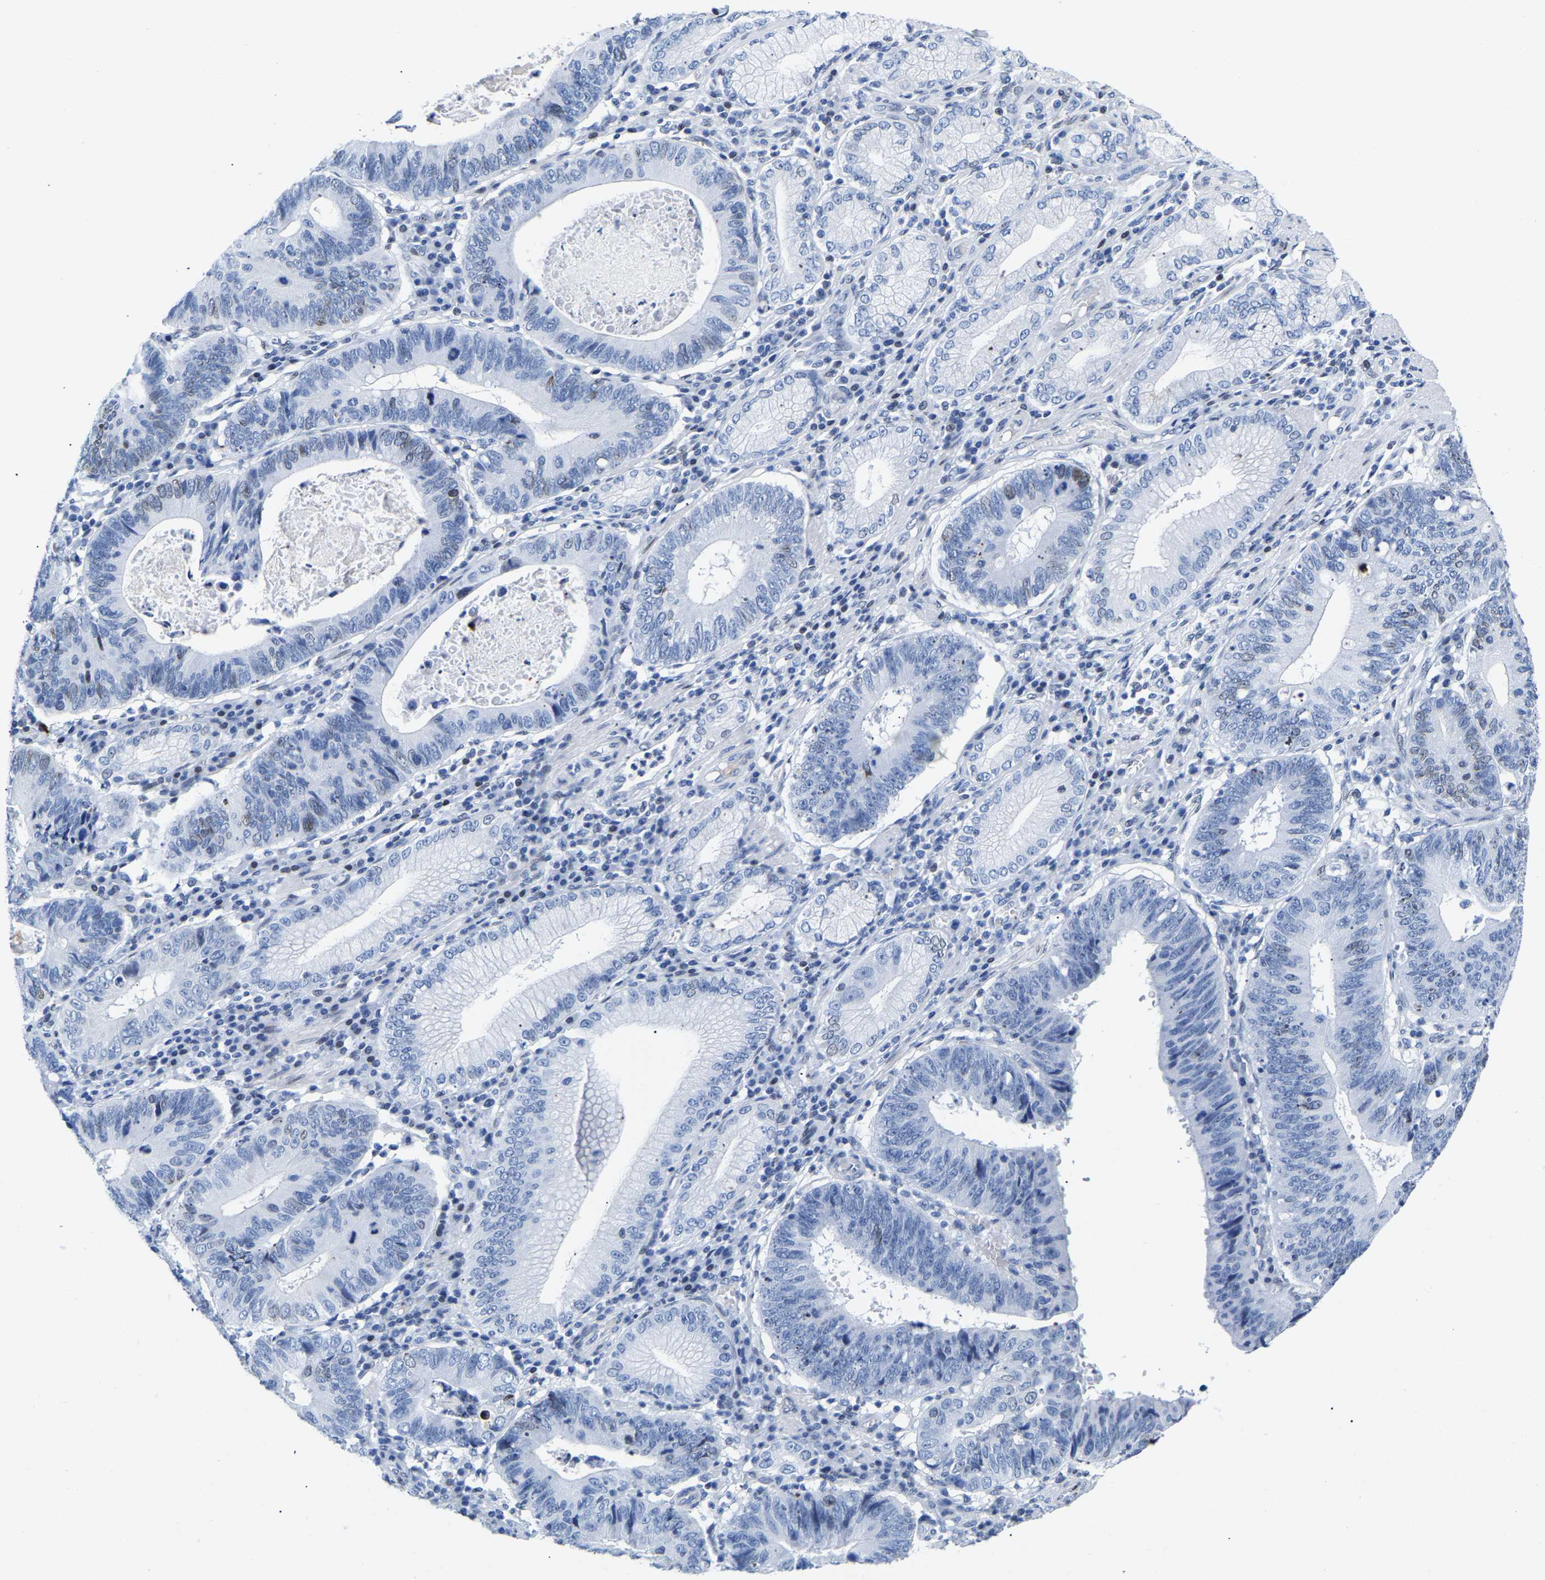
{"staining": {"intensity": "negative", "quantity": "none", "location": "none"}, "tissue": "stomach cancer", "cell_type": "Tumor cells", "image_type": "cancer", "snomed": [{"axis": "morphology", "description": "Adenocarcinoma, NOS"}, {"axis": "topography", "description": "Stomach"}], "caption": "IHC histopathology image of neoplastic tissue: human stomach cancer stained with DAB (3,3'-diaminobenzidine) reveals no significant protein positivity in tumor cells.", "gene": "UPK3A", "patient": {"sex": "male", "age": 59}}